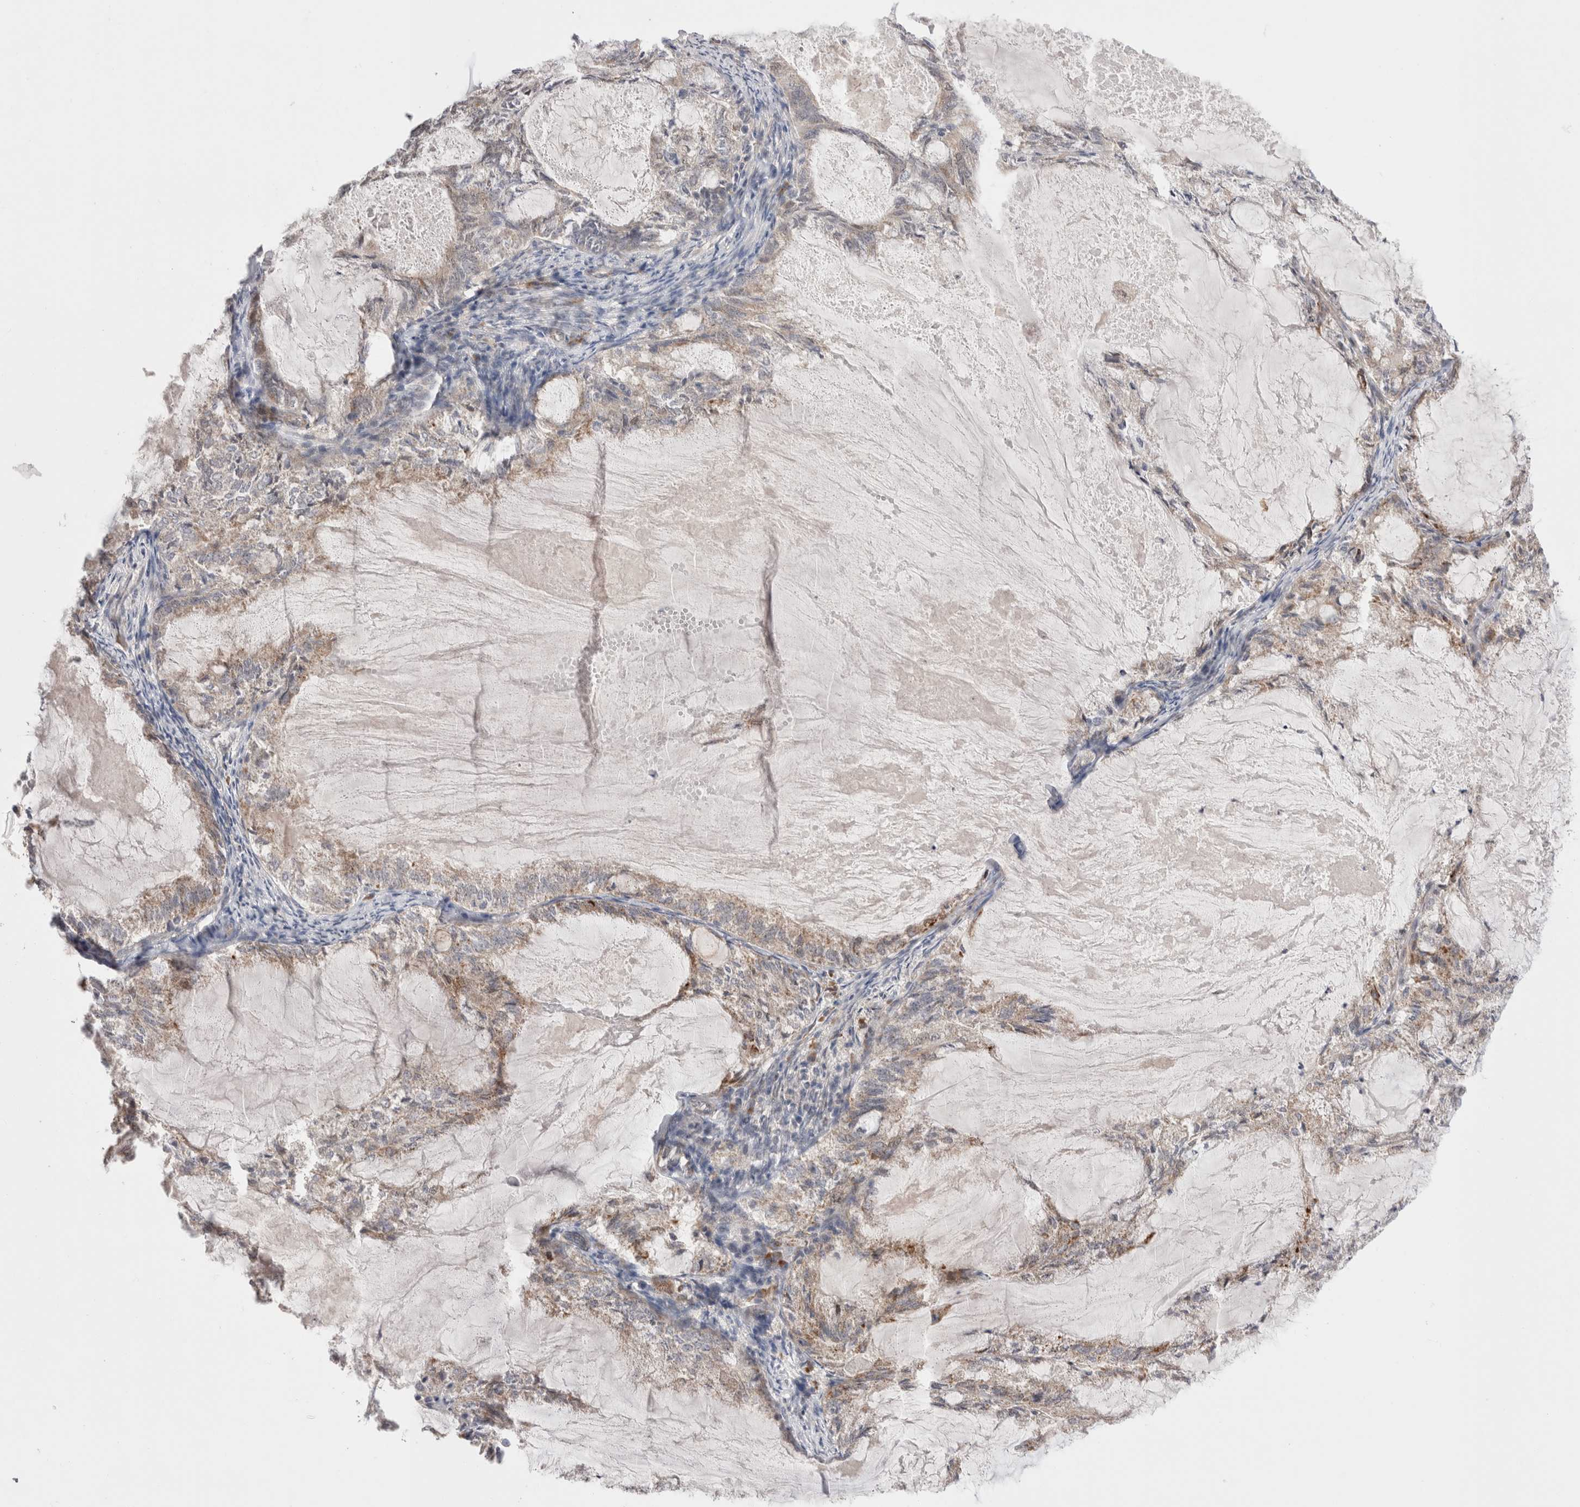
{"staining": {"intensity": "weak", "quantity": "25%-75%", "location": "cytoplasmic/membranous"}, "tissue": "endometrial cancer", "cell_type": "Tumor cells", "image_type": "cancer", "snomed": [{"axis": "morphology", "description": "Adenocarcinoma, NOS"}, {"axis": "topography", "description": "Endometrium"}], "caption": "DAB immunohistochemical staining of human endometrial cancer exhibits weak cytoplasmic/membranous protein staining in about 25%-75% of tumor cells.", "gene": "SLC29A1", "patient": {"sex": "female", "age": 86}}